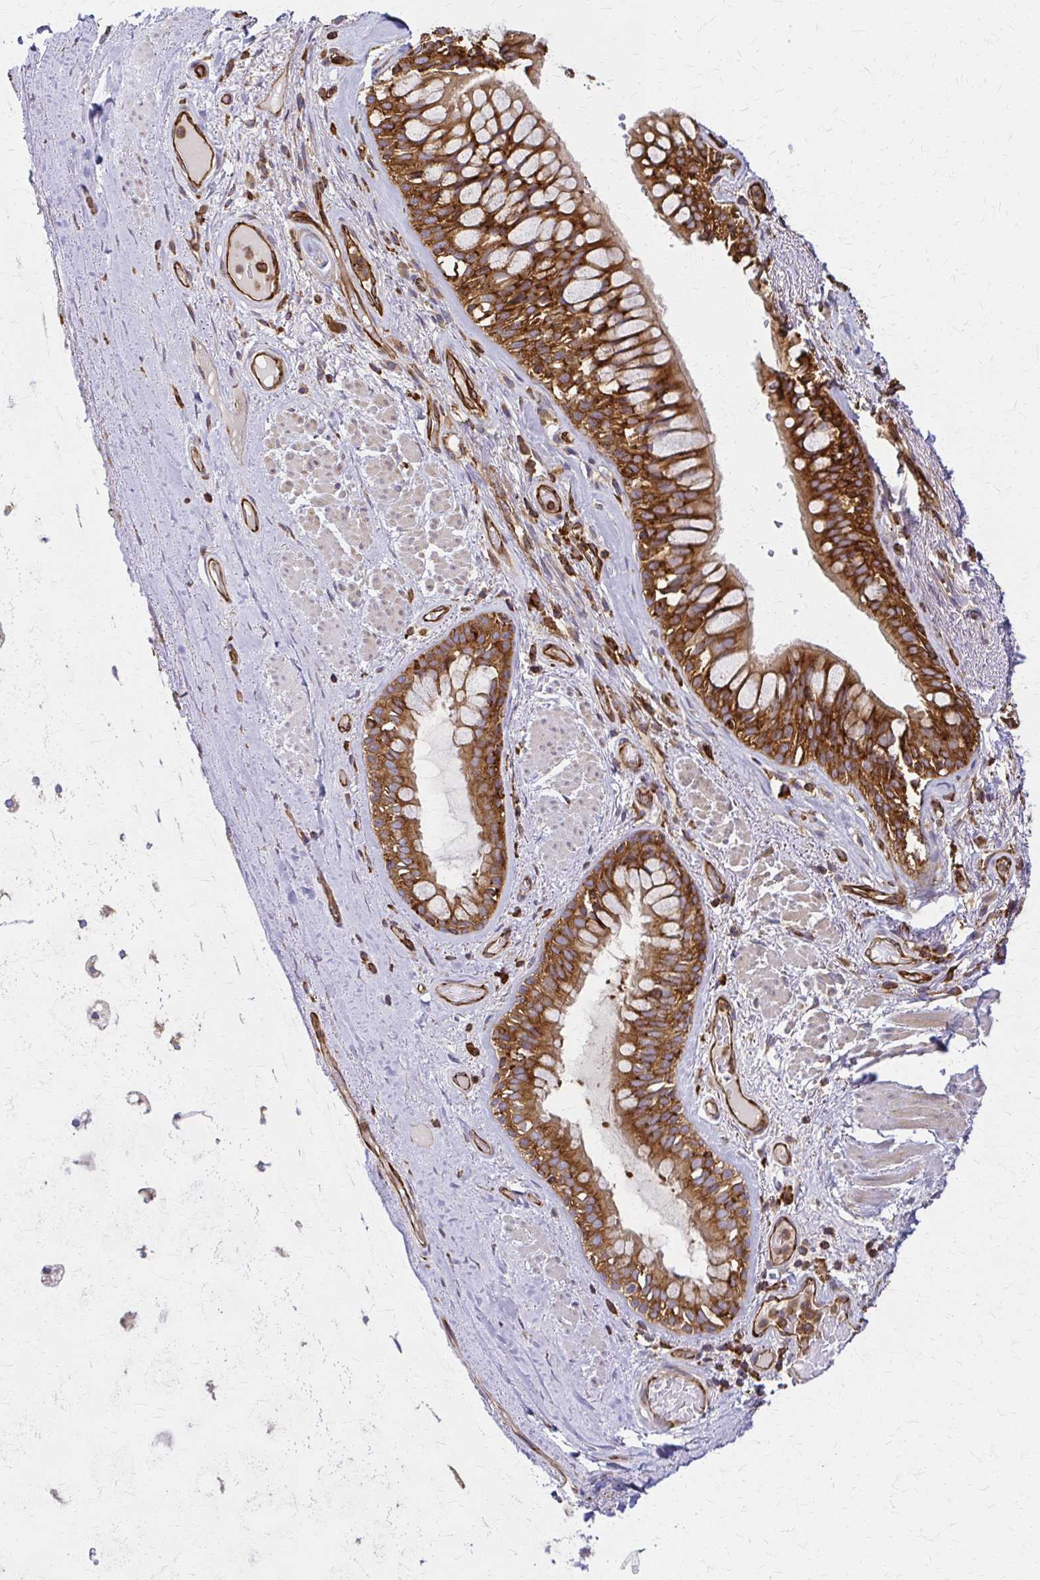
{"staining": {"intensity": "negative", "quantity": "none", "location": "none"}, "tissue": "adipose tissue", "cell_type": "Adipocytes", "image_type": "normal", "snomed": [{"axis": "morphology", "description": "Normal tissue, NOS"}, {"axis": "topography", "description": "Cartilage tissue"}, {"axis": "topography", "description": "Bronchus"}], "caption": "Photomicrograph shows no protein positivity in adipocytes of normal adipose tissue.", "gene": "WASF2", "patient": {"sex": "male", "age": 64}}